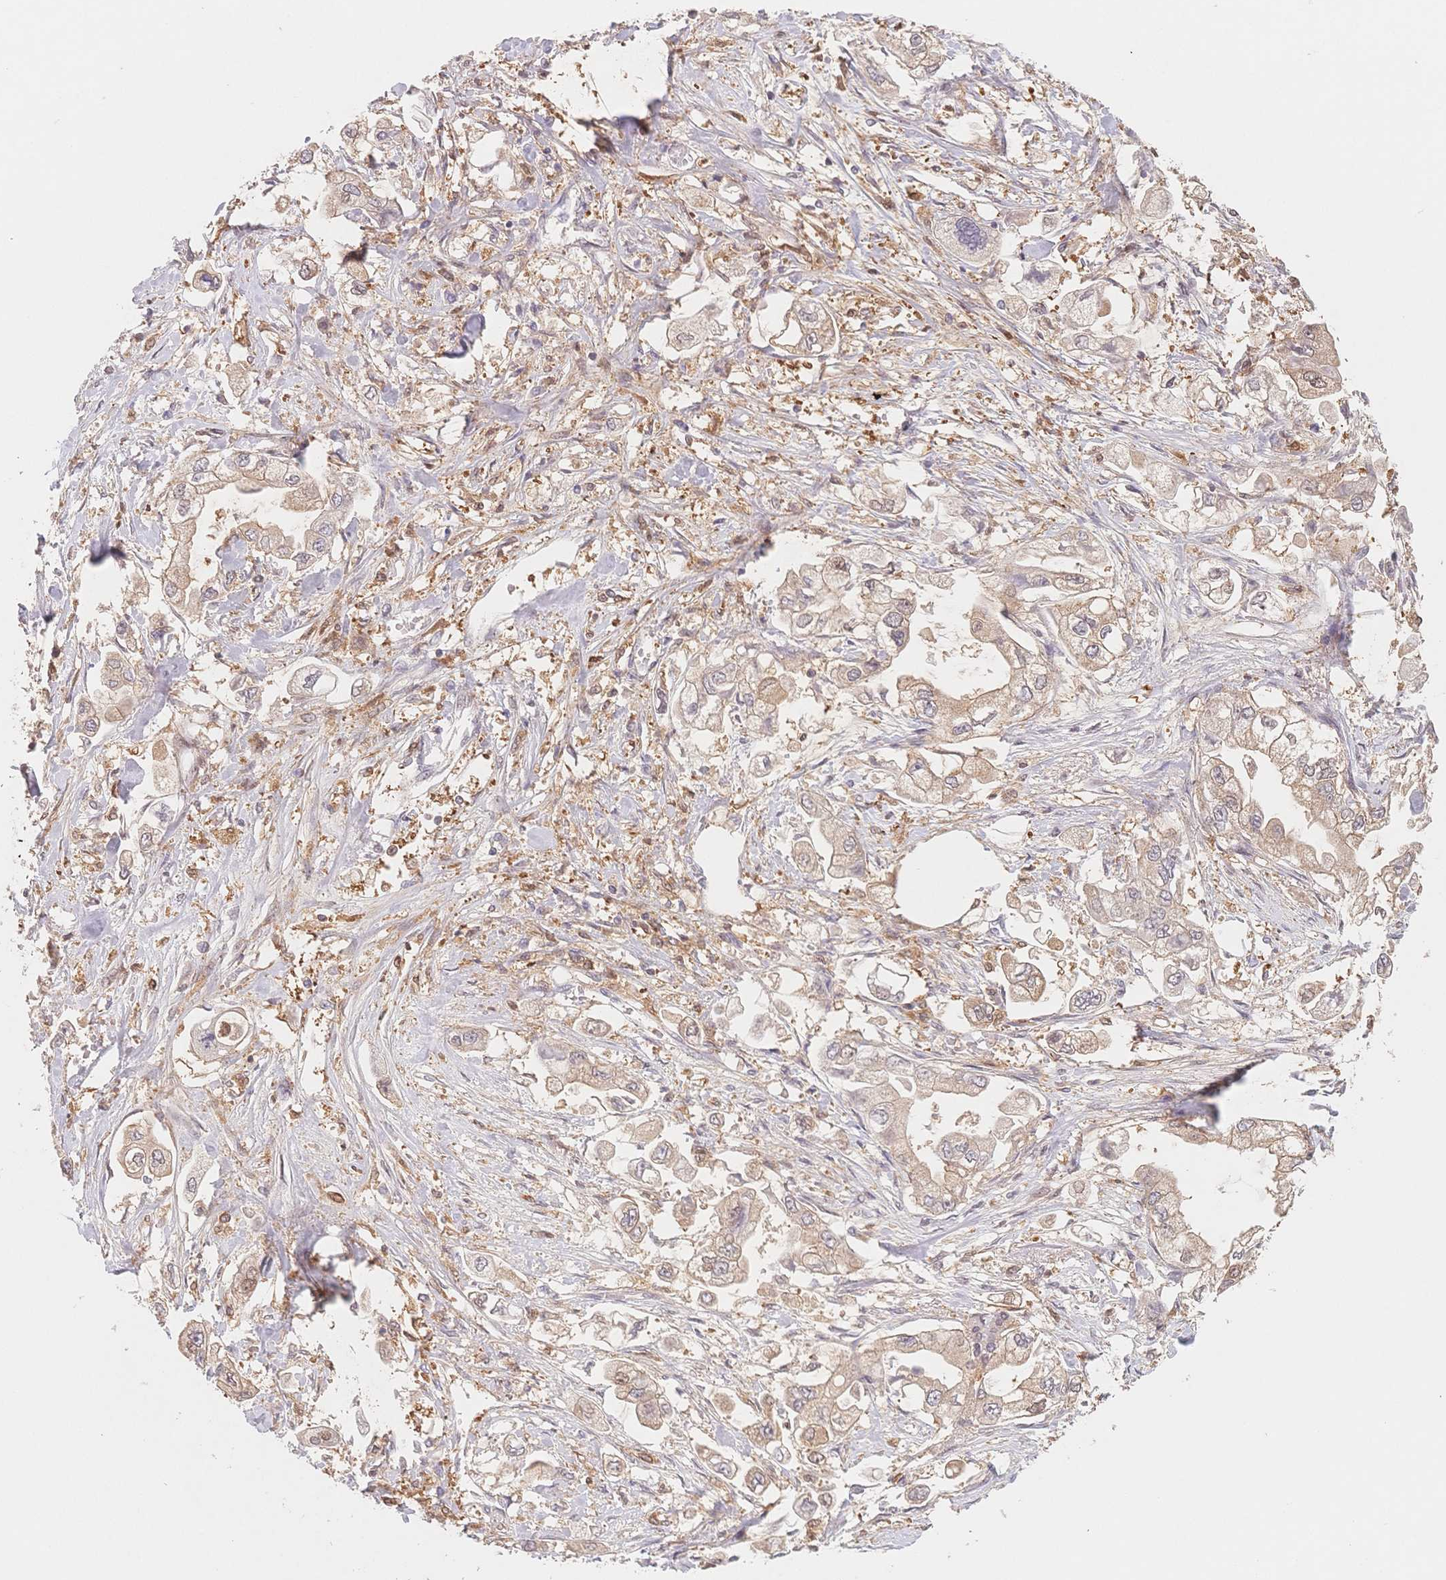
{"staining": {"intensity": "weak", "quantity": "25%-75%", "location": "cytoplasmic/membranous"}, "tissue": "stomach cancer", "cell_type": "Tumor cells", "image_type": "cancer", "snomed": [{"axis": "morphology", "description": "Adenocarcinoma, NOS"}, {"axis": "topography", "description": "Stomach"}], "caption": "Immunohistochemistry (IHC) of stomach cancer (adenocarcinoma) displays low levels of weak cytoplasmic/membranous positivity in about 25%-75% of tumor cells.", "gene": "C12orf75", "patient": {"sex": "male", "age": 62}}